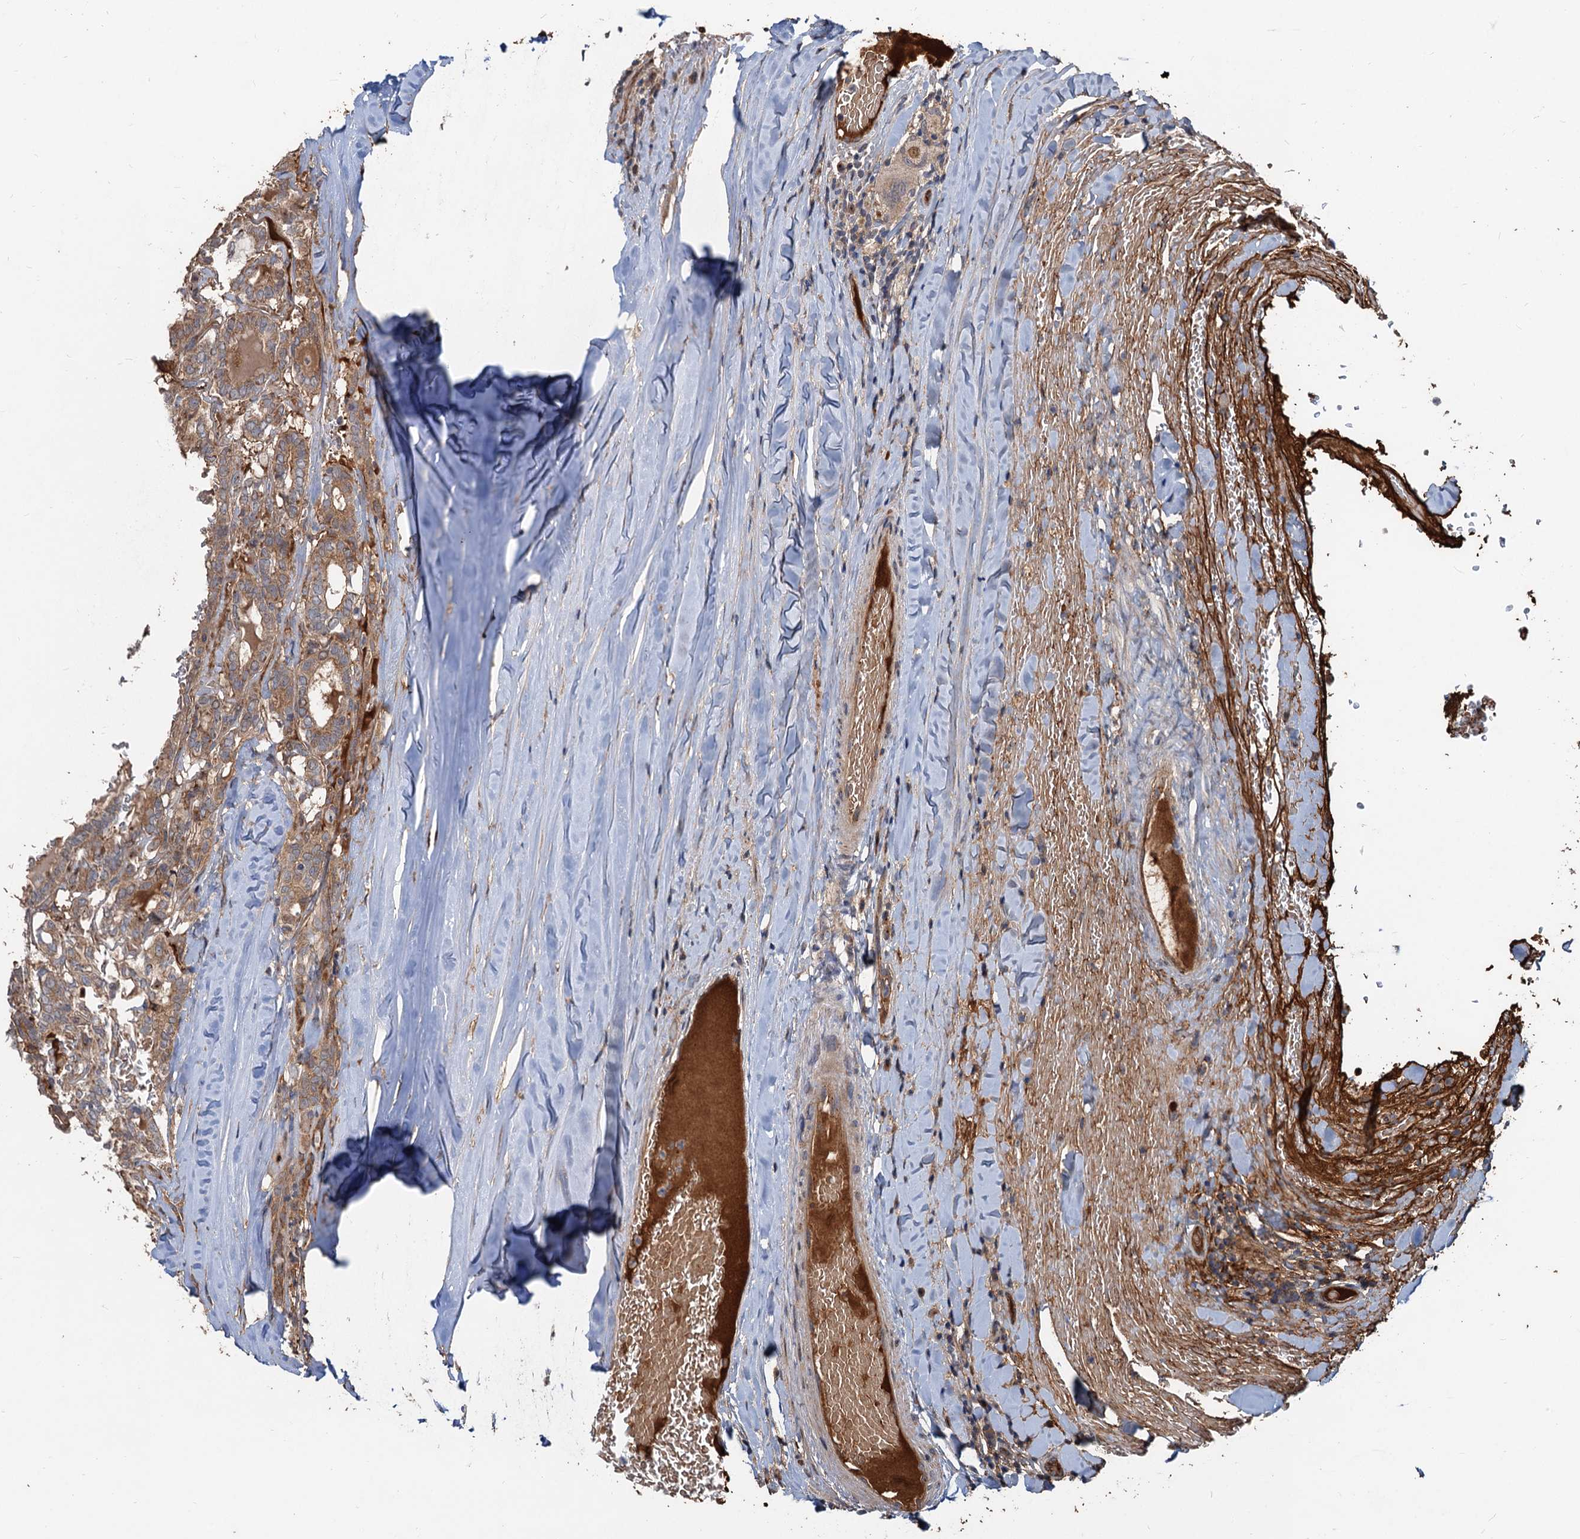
{"staining": {"intensity": "moderate", "quantity": ">75%", "location": "cytoplasmic/membranous"}, "tissue": "thyroid cancer", "cell_type": "Tumor cells", "image_type": "cancer", "snomed": [{"axis": "morphology", "description": "Papillary adenocarcinoma, NOS"}, {"axis": "topography", "description": "Thyroid gland"}], "caption": "Papillary adenocarcinoma (thyroid) stained with a brown dye shows moderate cytoplasmic/membranous positive positivity in approximately >75% of tumor cells.", "gene": "DEXI", "patient": {"sex": "female", "age": 72}}